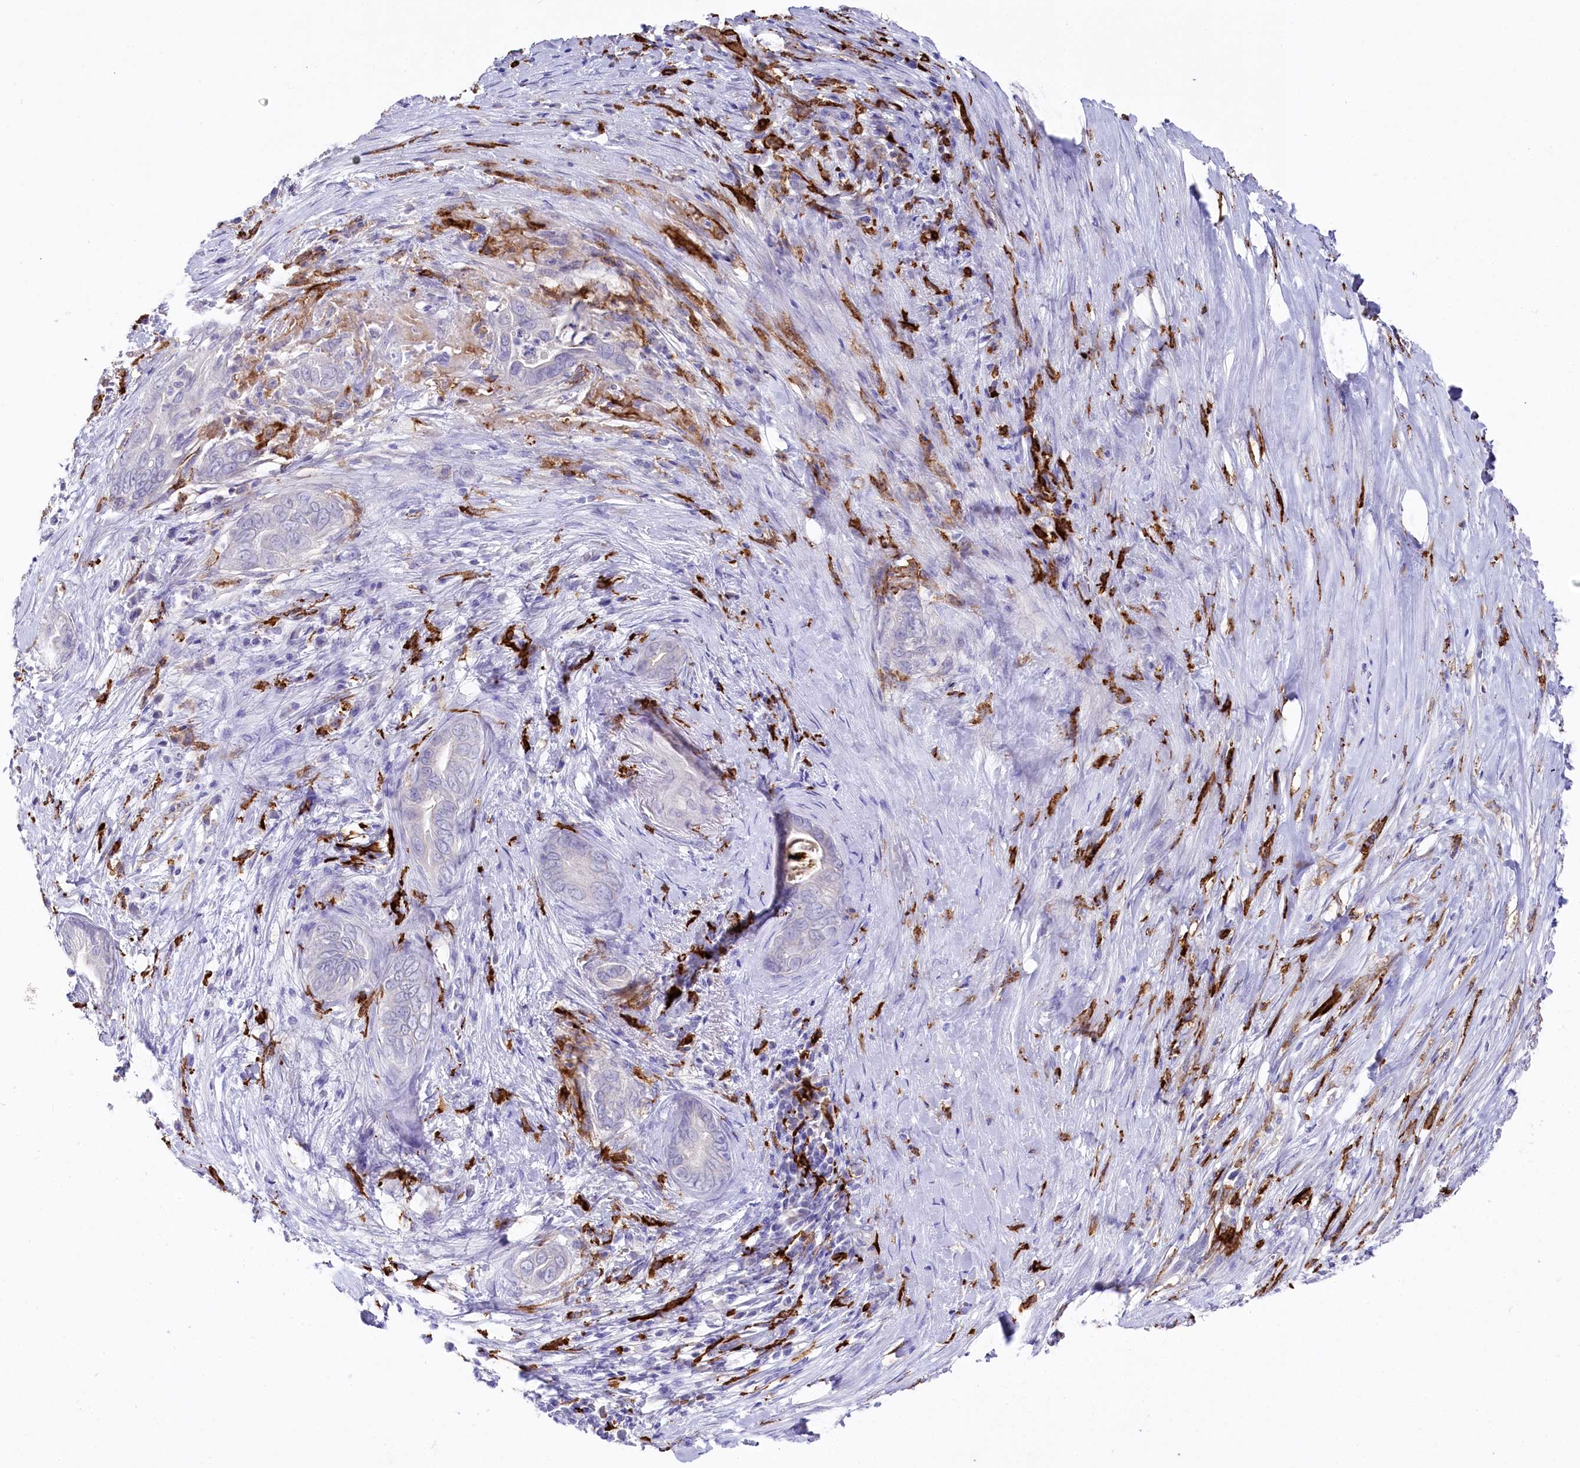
{"staining": {"intensity": "negative", "quantity": "none", "location": "none"}, "tissue": "pancreatic cancer", "cell_type": "Tumor cells", "image_type": "cancer", "snomed": [{"axis": "morphology", "description": "Adenocarcinoma, NOS"}, {"axis": "topography", "description": "Pancreas"}], "caption": "There is no significant positivity in tumor cells of pancreatic cancer (adenocarcinoma).", "gene": "CLEC4M", "patient": {"sex": "male", "age": 75}}